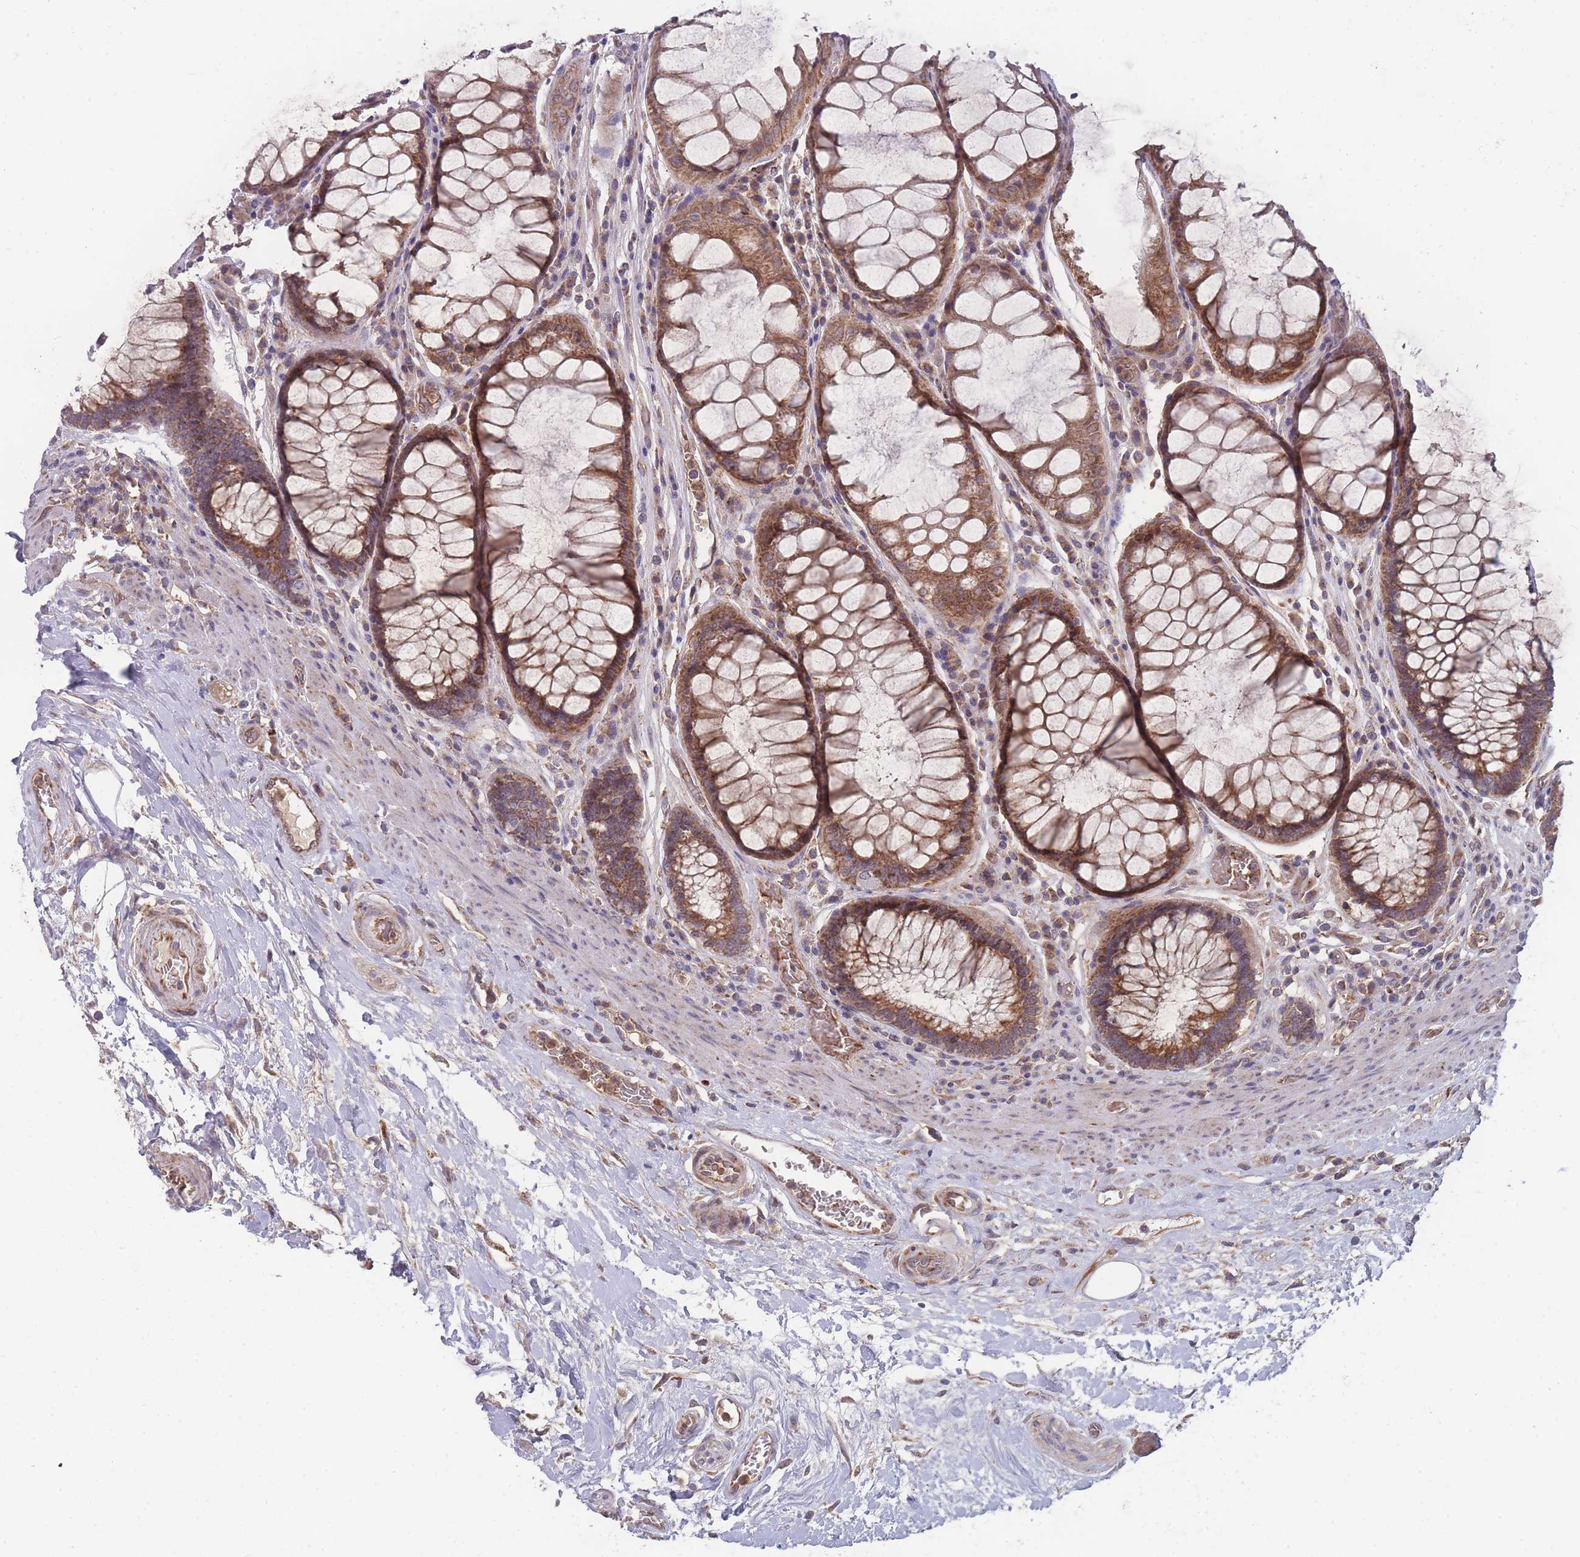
{"staining": {"intensity": "moderate", "quantity": ">75%", "location": "cytoplasmic/membranous"}, "tissue": "rectum", "cell_type": "Glandular cells", "image_type": "normal", "snomed": [{"axis": "morphology", "description": "Normal tissue, NOS"}, {"axis": "topography", "description": "Rectum"}], "caption": "Moderate cytoplasmic/membranous staining is present in about >75% of glandular cells in benign rectum.", "gene": "SLC35B4", "patient": {"sex": "male", "age": 64}}